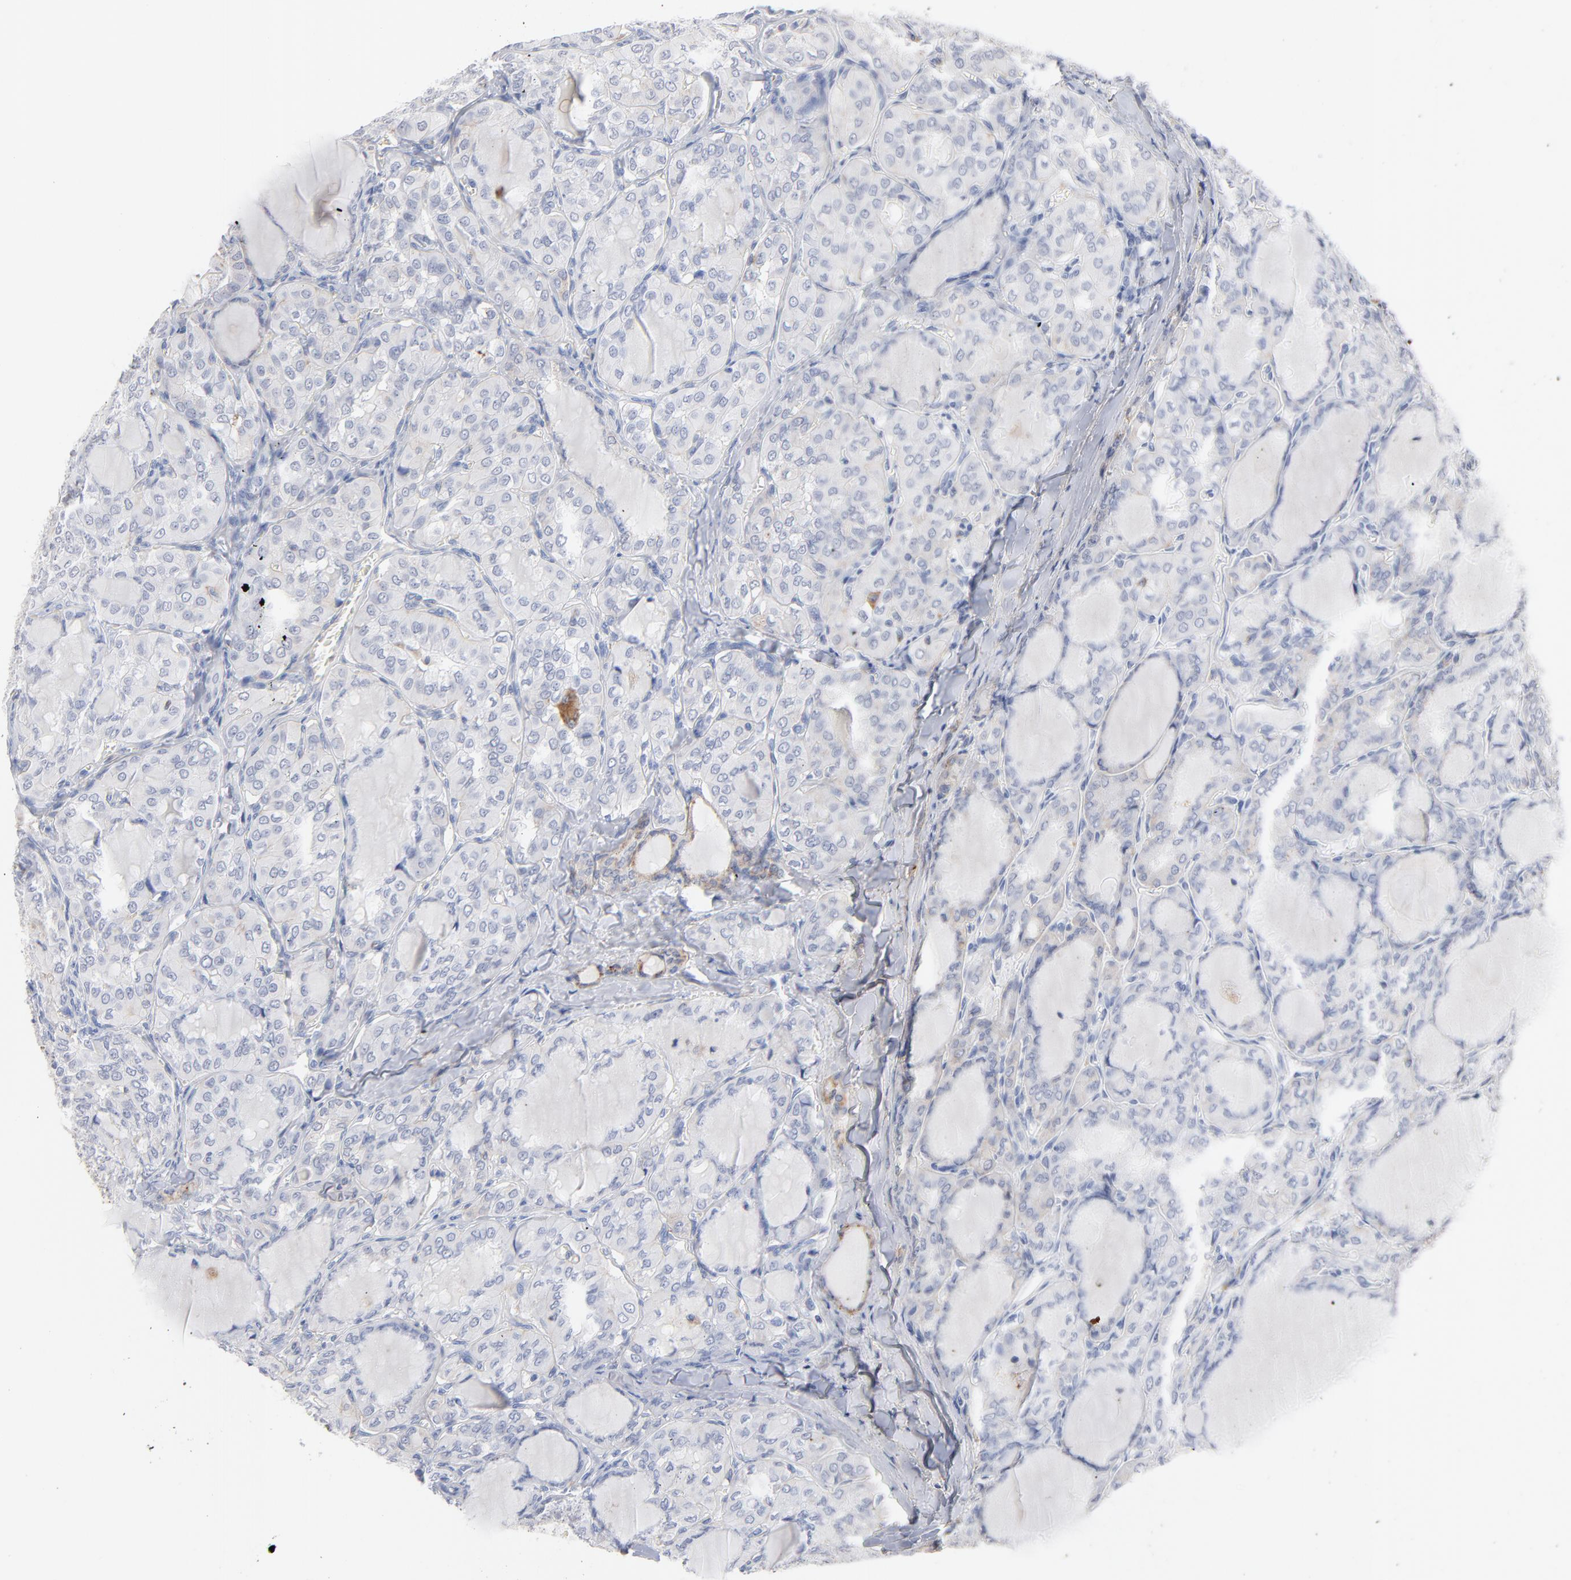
{"staining": {"intensity": "negative", "quantity": "none", "location": "none"}, "tissue": "thyroid cancer", "cell_type": "Tumor cells", "image_type": "cancer", "snomed": [{"axis": "morphology", "description": "Papillary adenocarcinoma, NOS"}, {"axis": "topography", "description": "Thyroid gland"}], "caption": "A micrograph of papillary adenocarcinoma (thyroid) stained for a protein displays no brown staining in tumor cells. (DAB immunohistochemistry visualized using brightfield microscopy, high magnification).", "gene": "LTBP2", "patient": {"sex": "male", "age": 20}}